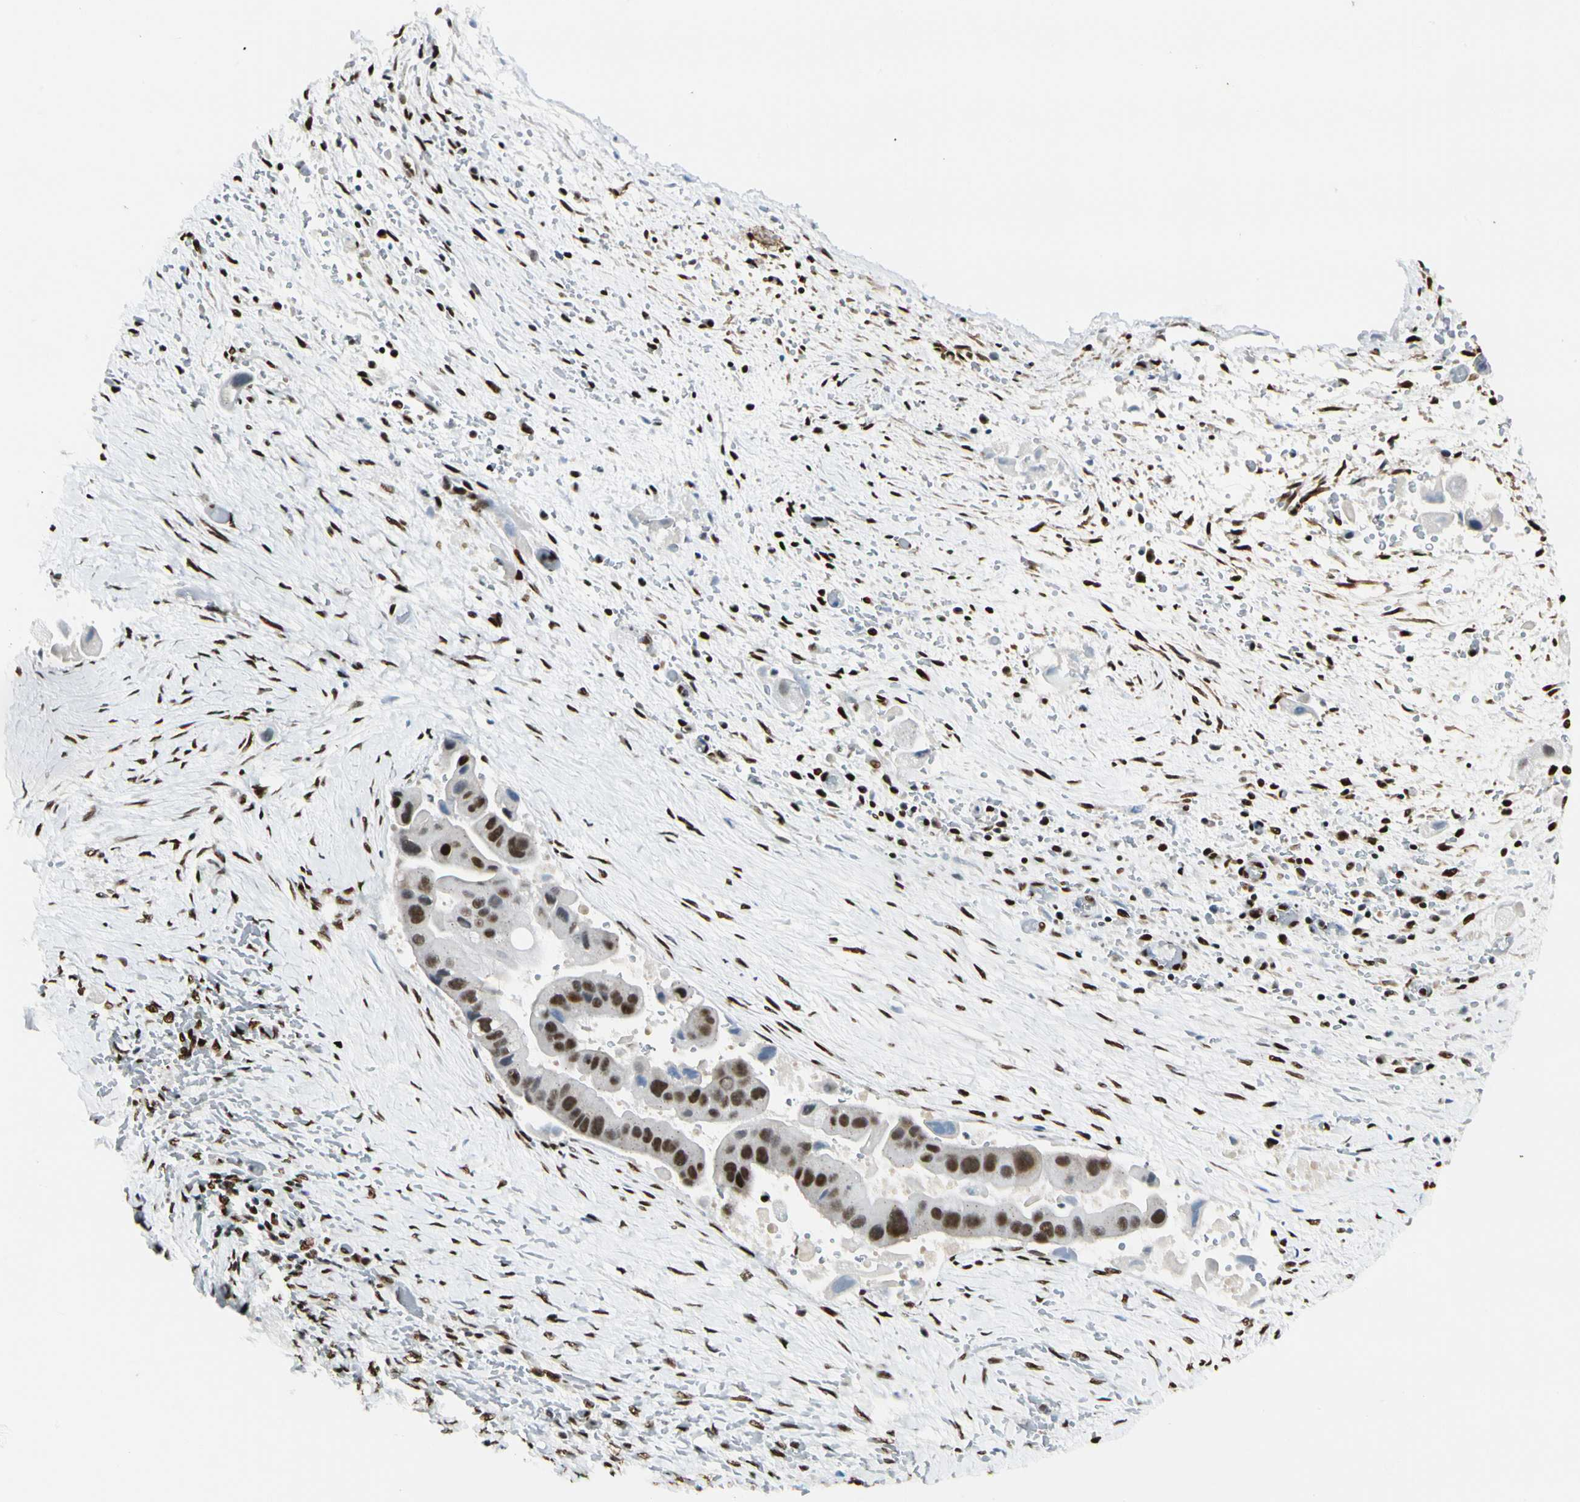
{"staining": {"intensity": "strong", "quantity": ">75%", "location": "cytoplasmic/membranous,nuclear"}, "tissue": "liver cancer", "cell_type": "Tumor cells", "image_type": "cancer", "snomed": [{"axis": "morphology", "description": "Normal tissue, NOS"}, {"axis": "morphology", "description": "Cholangiocarcinoma"}, {"axis": "topography", "description": "Liver"}, {"axis": "topography", "description": "Peripheral nerve tissue"}], "caption": "A photomicrograph of human liver cancer stained for a protein shows strong cytoplasmic/membranous and nuclear brown staining in tumor cells.", "gene": "FUS", "patient": {"sex": "male", "age": 50}}